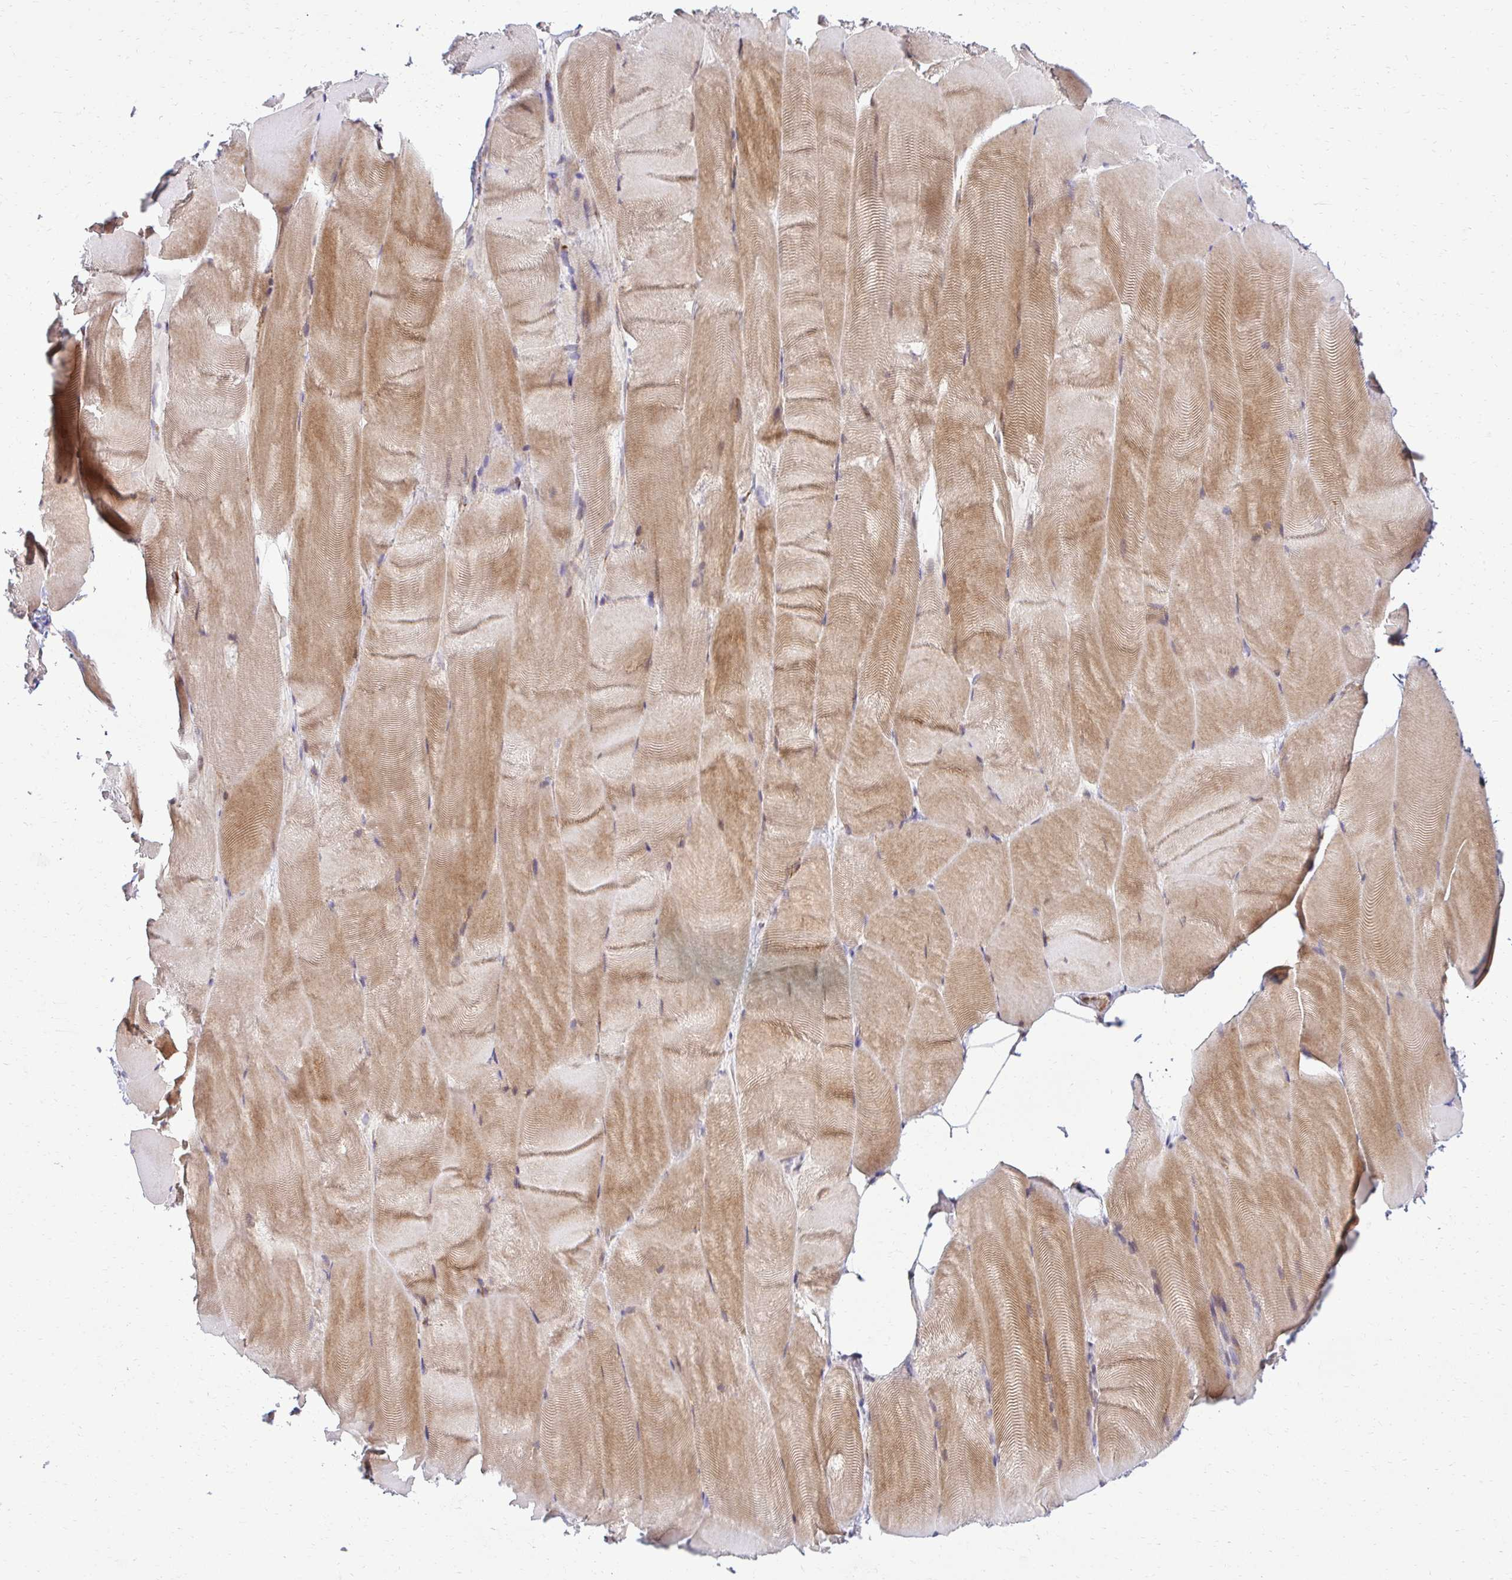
{"staining": {"intensity": "moderate", "quantity": "25%-75%", "location": "cytoplasmic/membranous"}, "tissue": "skeletal muscle", "cell_type": "Myocytes", "image_type": "normal", "snomed": [{"axis": "morphology", "description": "Normal tissue, NOS"}, {"axis": "topography", "description": "Skeletal muscle"}], "caption": "Immunohistochemical staining of benign skeletal muscle demonstrates medium levels of moderate cytoplasmic/membranous expression in approximately 25%-75% of myocytes.", "gene": "HPS1", "patient": {"sex": "female", "age": 64}}